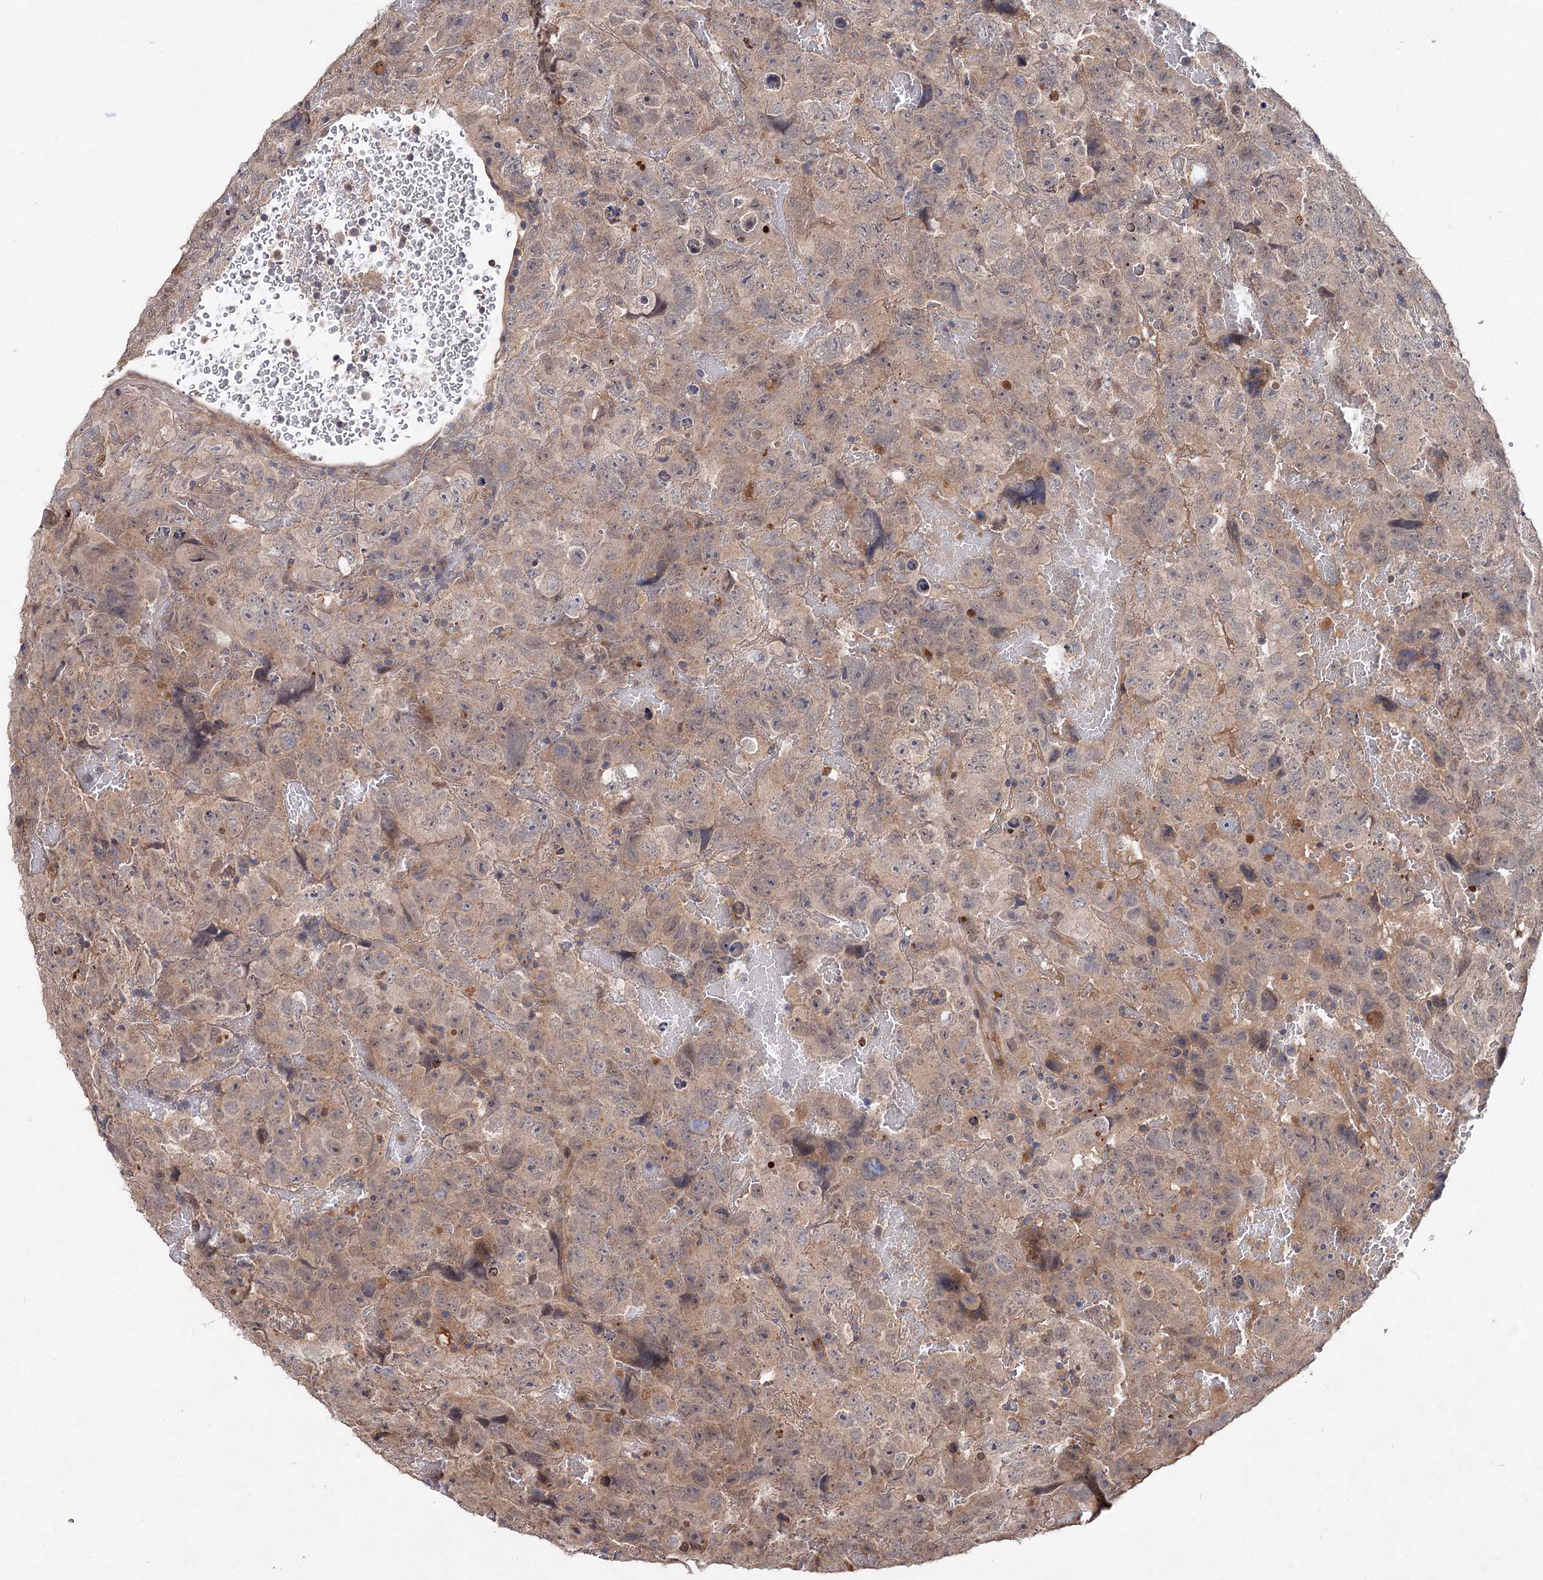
{"staining": {"intensity": "weak", "quantity": ">75%", "location": "cytoplasmic/membranous,nuclear"}, "tissue": "testis cancer", "cell_type": "Tumor cells", "image_type": "cancer", "snomed": [{"axis": "morphology", "description": "Carcinoma, Embryonal, NOS"}, {"axis": "topography", "description": "Testis"}], "caption": "Protein expression analysis of testis cancer (embryonal carcinoma) reveals weak cytoplasmic/membranous and nuclear staining in about >75% of tumor cells.", "gene": "NUDCD2", "patient": {"sex": "male", "age": 45}}